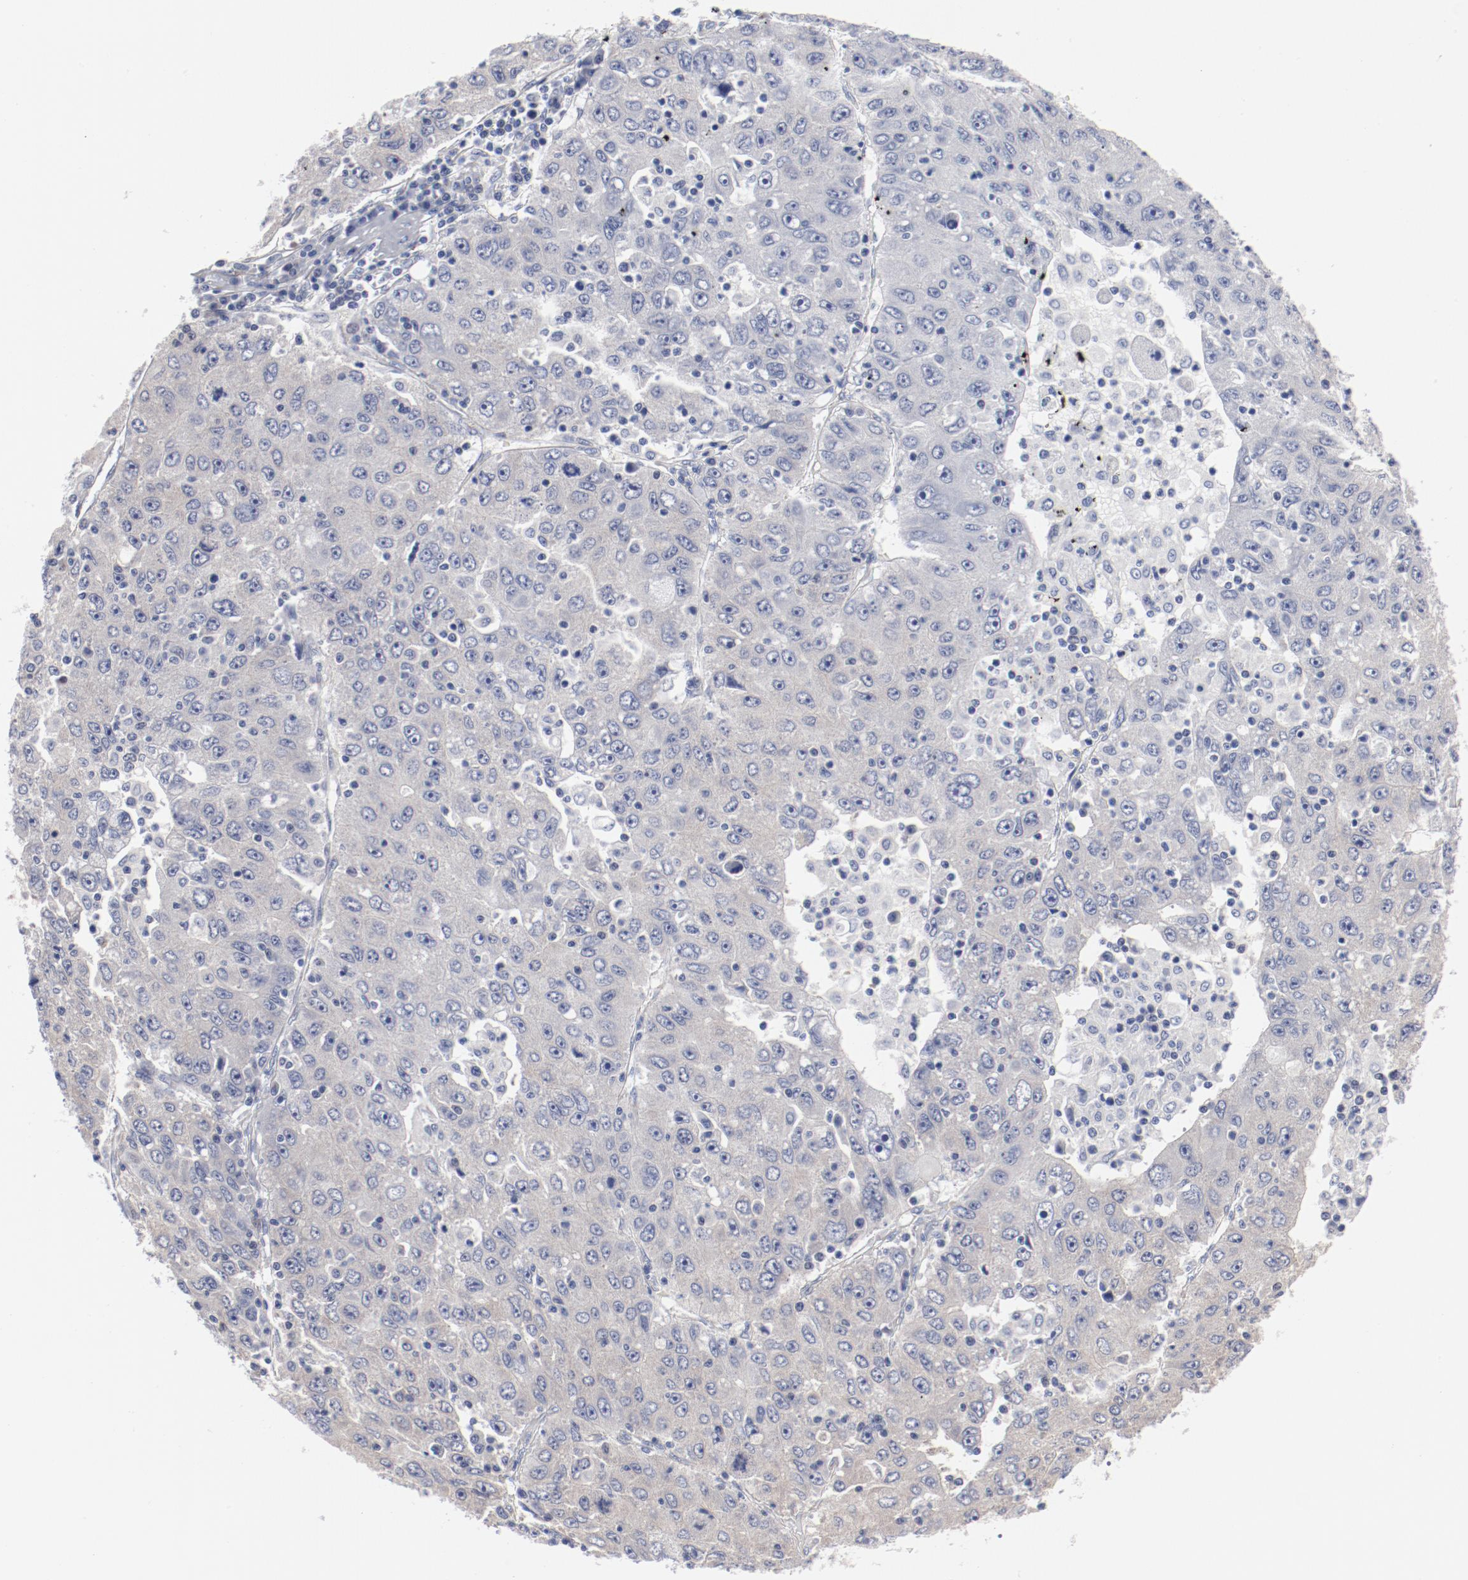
{"staining": {"intensity": "negative", "quantity": "none", "location": "none"}, "tissue": "liver cancer", "cell_type": "Tumor cells", "image_type": "cancer", "snomed": [{"axis": "morphology", "description": "Carcinoma, Hepatocellular, NOS"}, {"axis": "topography", "description": "Liver"}], "caption": "This is an immunohistochemistry photomicrograph of human liver cancer (hepatocellular carcinoma). There is no positivity in tumor cells.", "gene": "GPR143", "patient": {"sex": "male", "age": 49}}